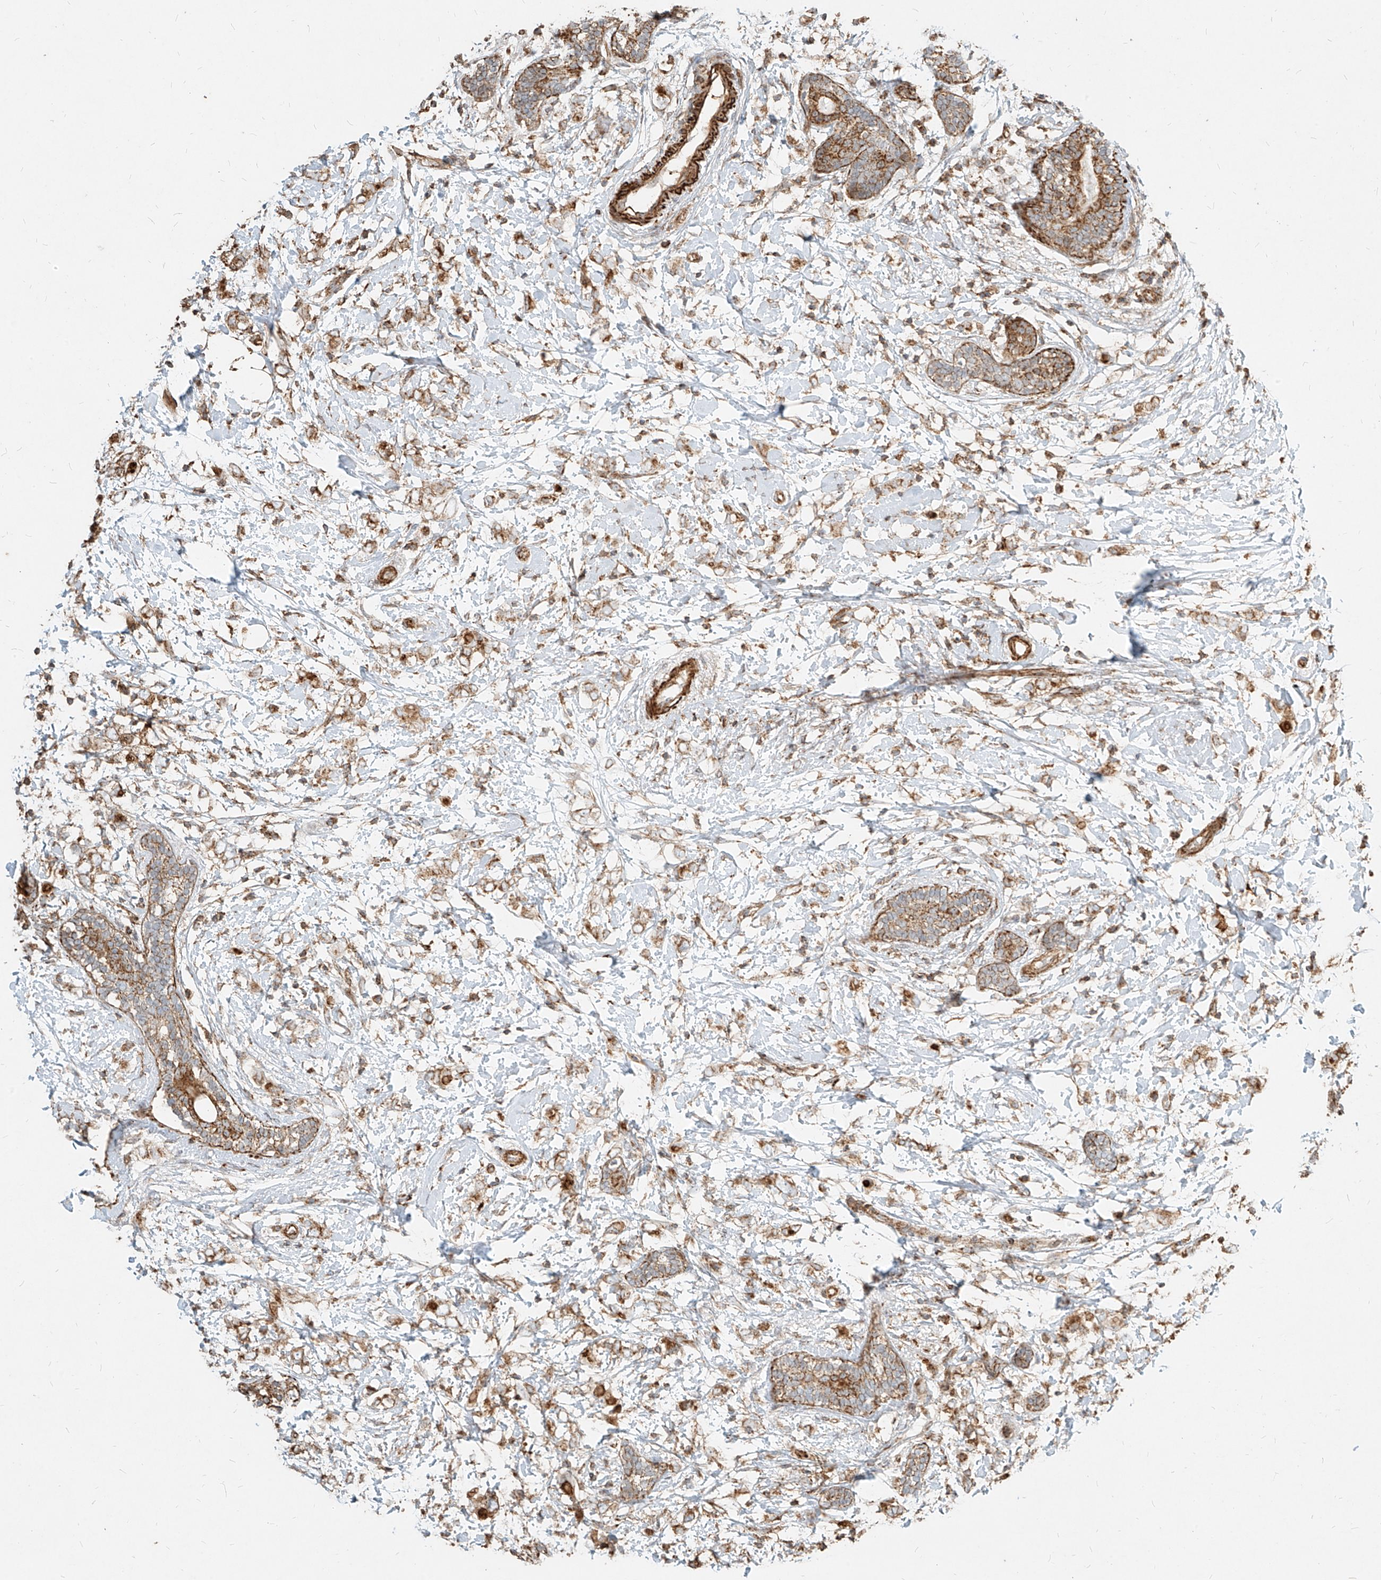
{"staining": {"intensity": "moderate", "quantity": ">75%", "location": "cytoplasmic/membranous"}, "tissue": "breast cancer", "cell_type": "Tumor cells", "image_type": "cancer", "snomed": [{"axis": "morphology", "description": "Normal tissue, NOS"}, {"axis": "morphology", "description": "Lobular carcinoma"}, {"axis": "topography", "description": "Breast"}], "caption": "Breast cancer was stained to show a protein in brown. There is medium levels of moderate cytoplasmic/membranous staining in about >75% of tumor cells. The staining was performed using DAB, with brown indicating positive protein expression. Nuclei are stained blue with hematoxylin.", "gene": "MTX2", "patient": {"sex": "female", "age": 47}}